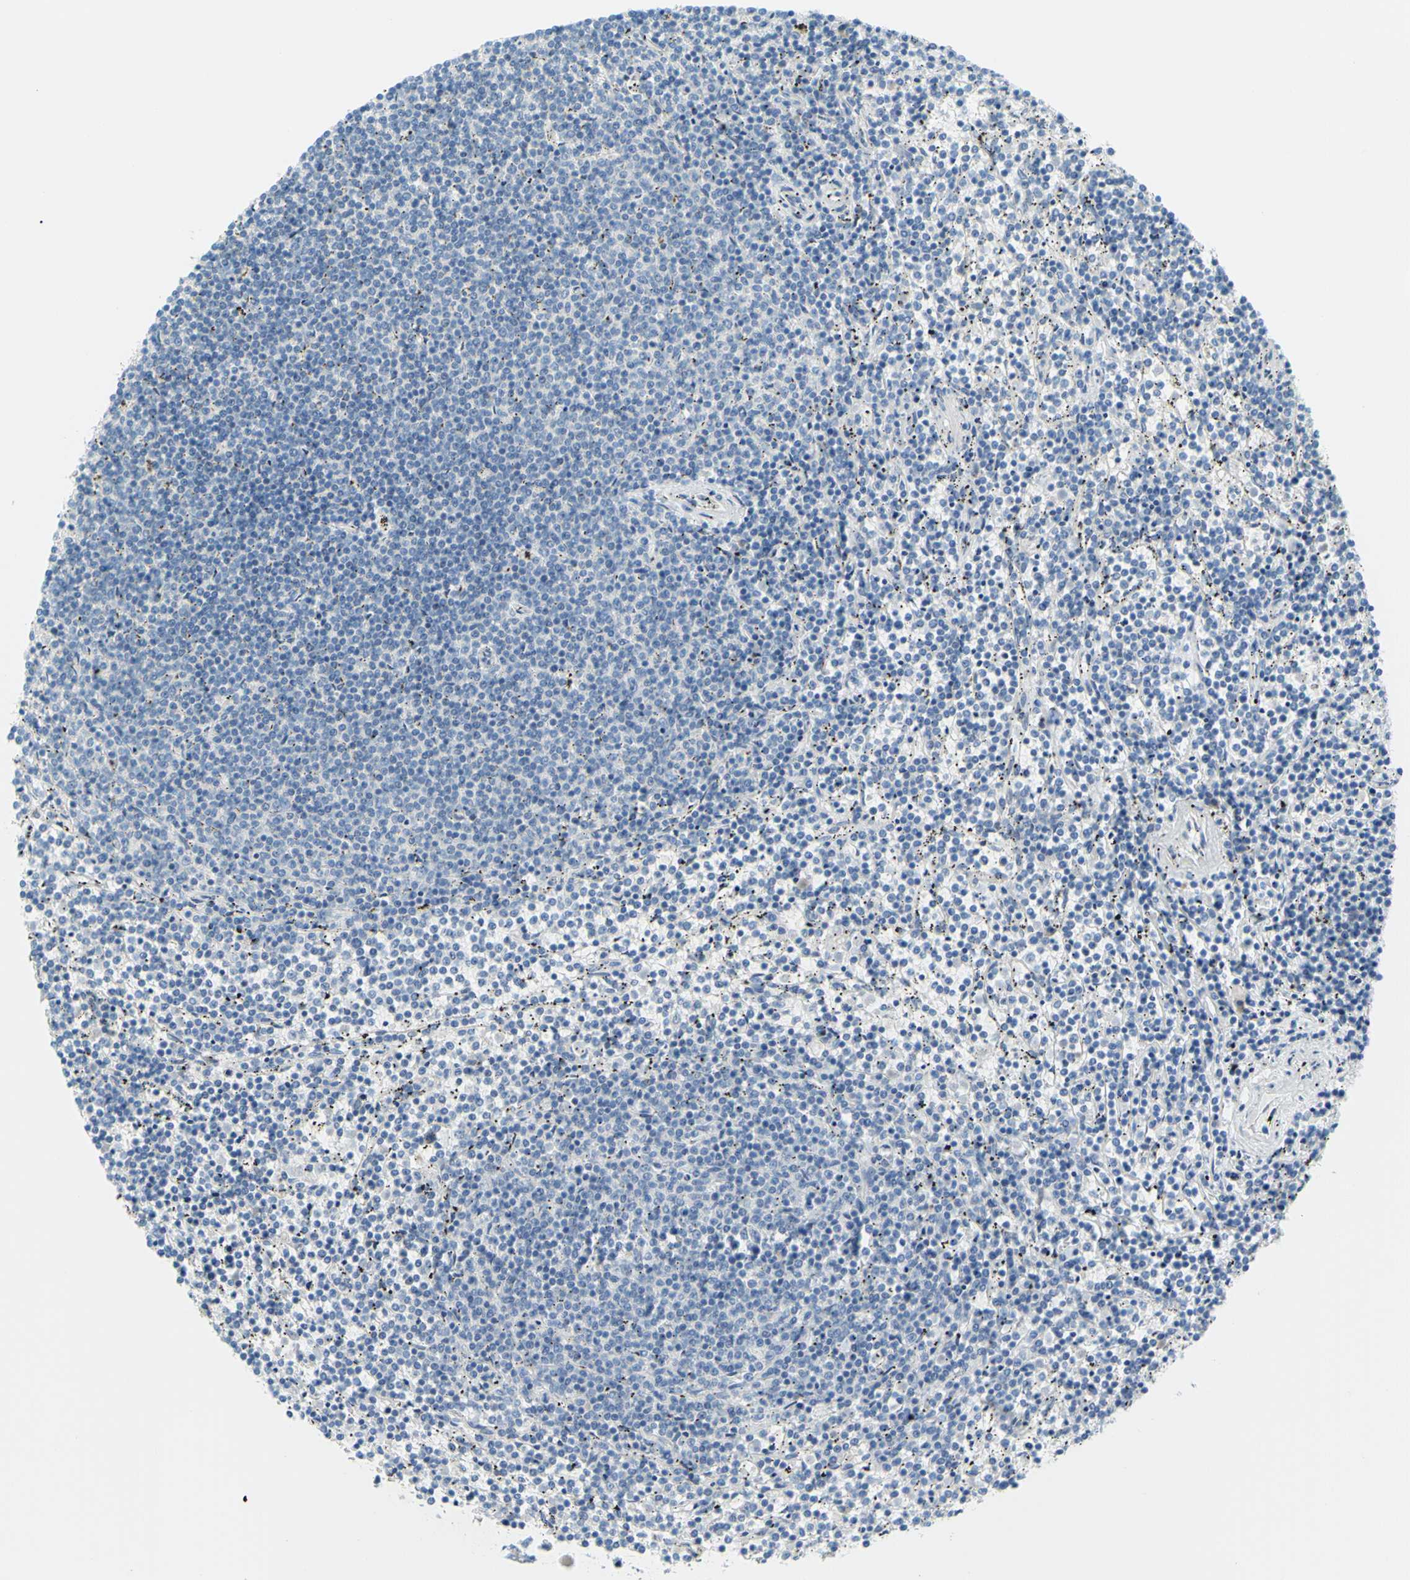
{"staining": {"intensity": "negative", "quantity": "none", "location": "none"}, "tissue": "lymphoma", "cell_type": "Tumor cells", "image_type": "cancer", "snomed": [{"axis": "morphology", "description": "Malignant lymphoma, non-Hodgkin's type, Low grade"}, {"axis": "topography", "description": "Spleen"}], "caption": "IHC histopathology image of neoplastic tissue: low-grade malignant lymphoma, non-Hodgkin's type stained with DAB shows no significant protein positivity in tumor cells. (Brightfield microscopy of DAB (3,3'-diaminobenzidine) IHC at high magnification).", "gene": "DCT", "patient": {"sex": "female", "age": 50}}